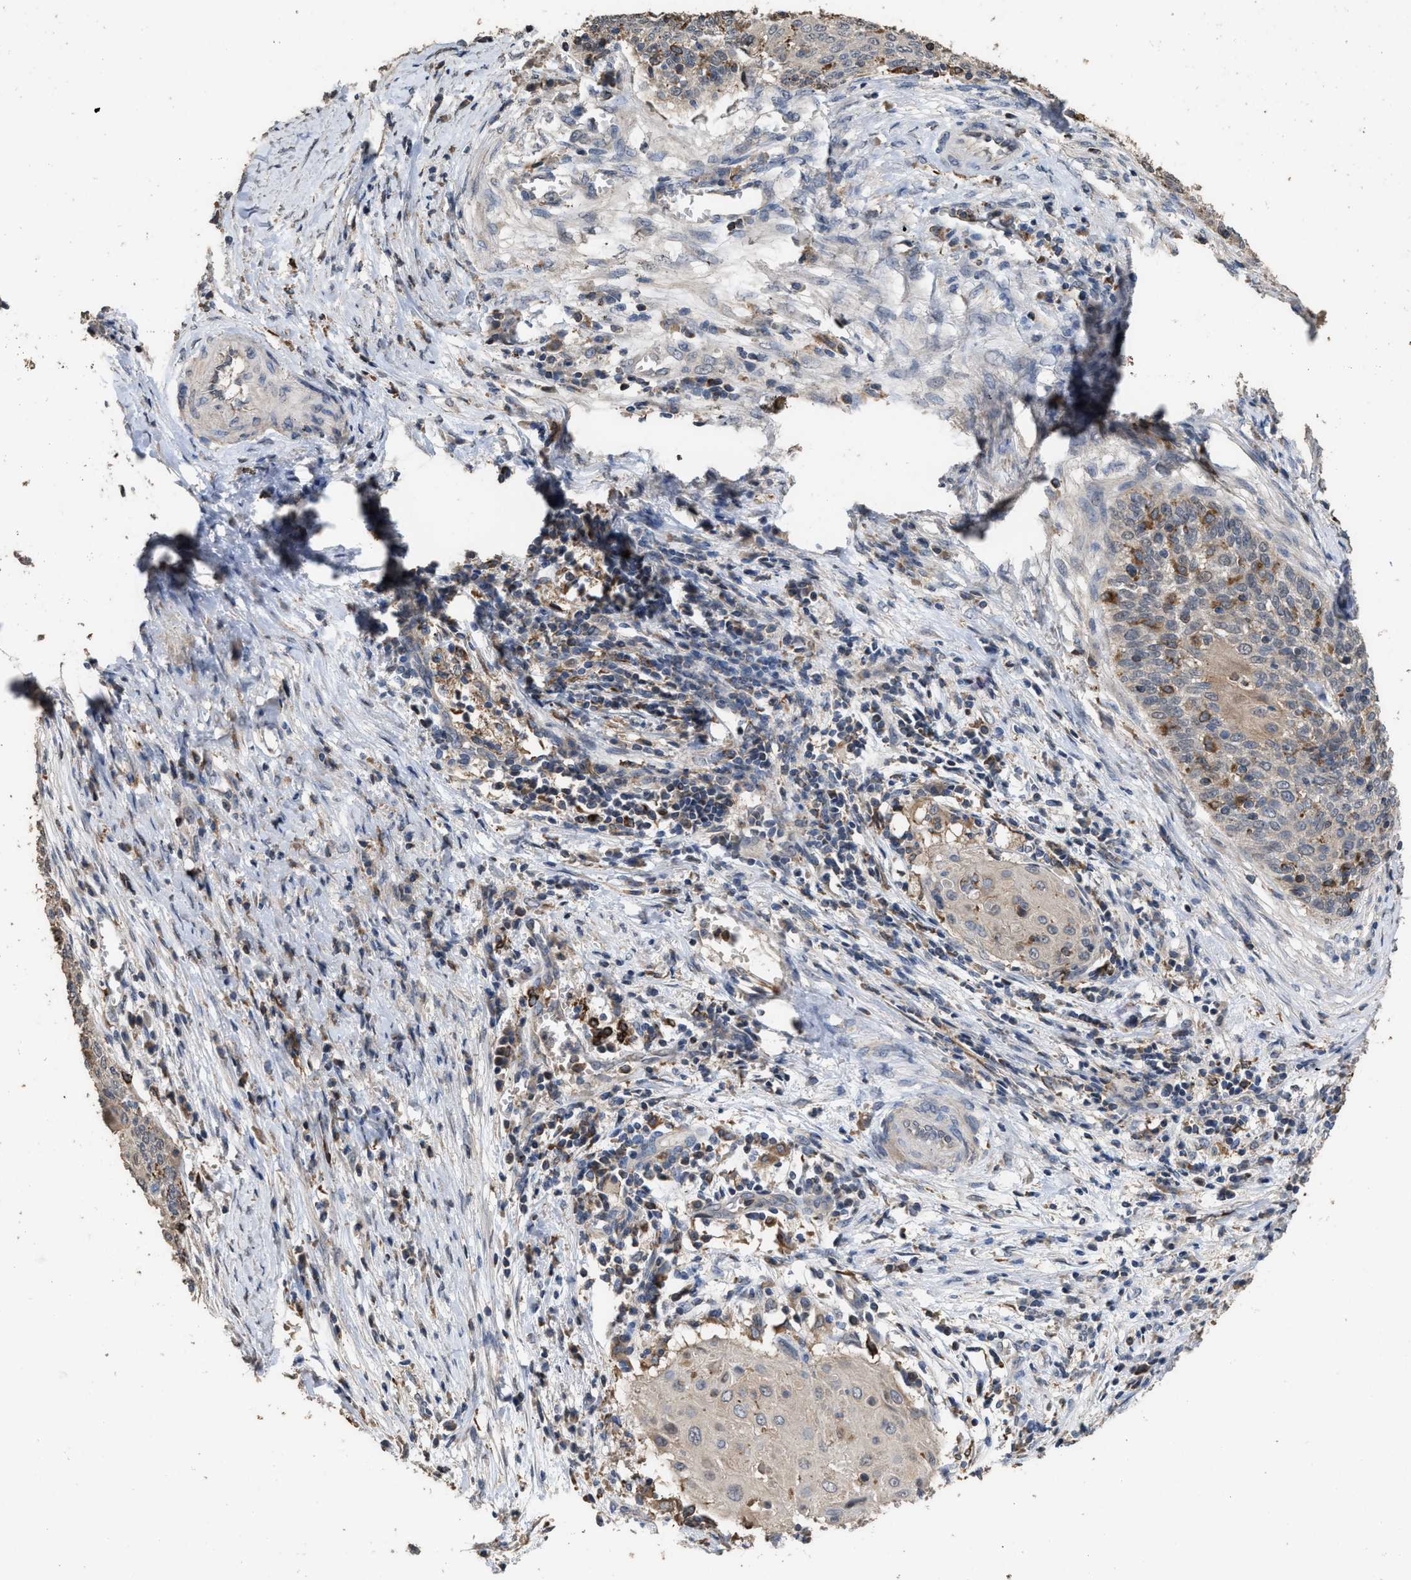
{"staining": {"intensity": "weak", "quantity": ">75%", "location": "cytoplasmic/membranous"}, "tissue": "cervical cancer", "cell_type": "Tumor cells", "image_type": "cancer", "snomed": [{"axis": "morphology", "description": "Squamous cell carcinoma, NOS"}, {"axis": "topography", "description": "Cervix"}], "caption": "High-power microscopy captured an immunohistochemistry photomicrograph of cervical cancer, revealing weak cytoplasmic/membranous positivity in about >75% of tumor cells. (brown staining indicates protein expression, while blue staining denotes nuclei).", "gene": "TDRKH", "patient": {"sex": "female", "age": 39}}